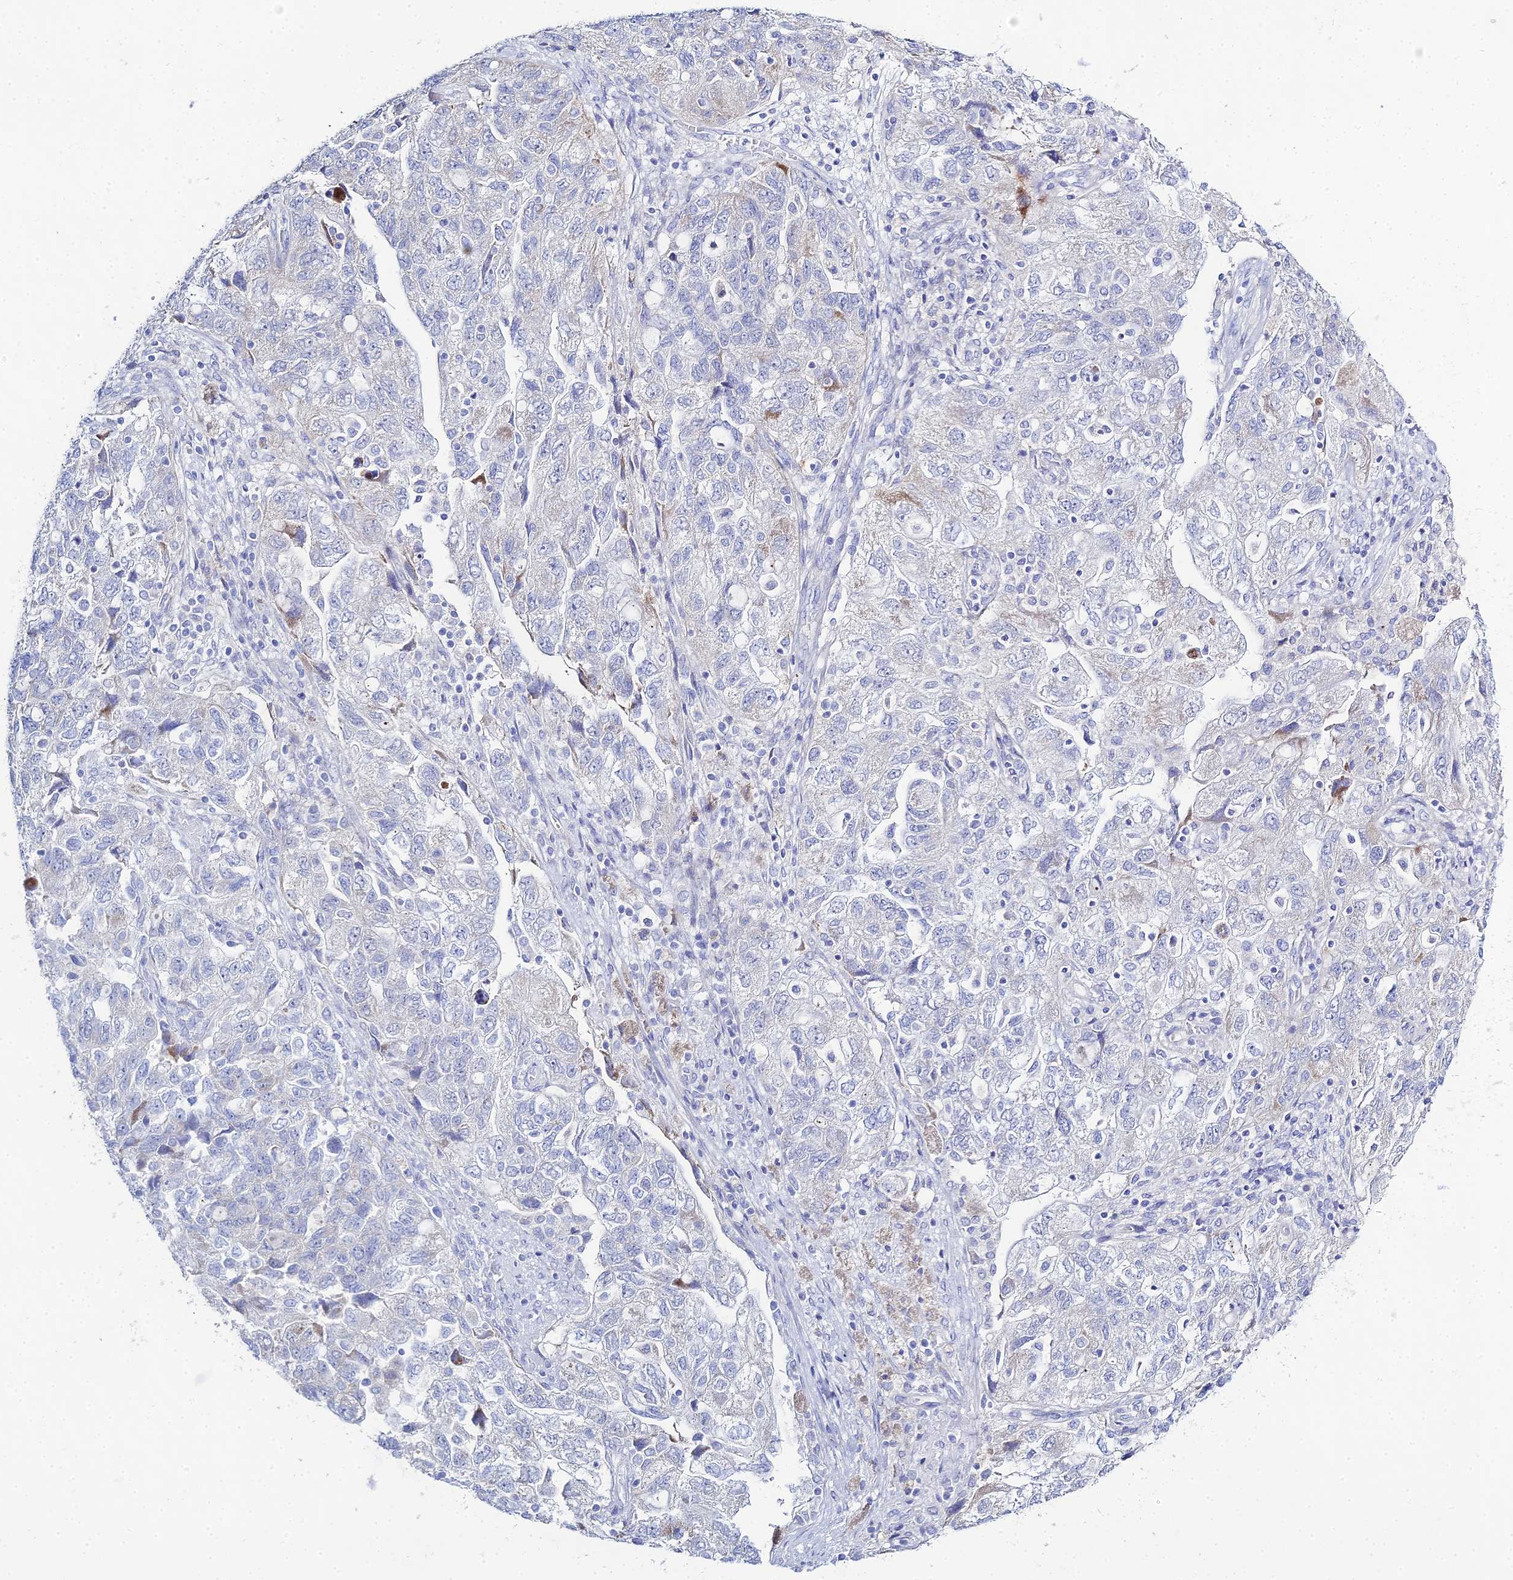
{"staining": {"intensity": "negative", "quantity": "none", "location": "none"}, "tissue": "ovarian cancer", "cell_type": "Tumor cells", "image_type": "cancer", "snomed": [{"axis": "morphology", "description": "Carcinoma, NOS"}, {"axis": "morphology", "description": "Cystadenocarcinoma, serous, NOS"}, {"axis": "topography", "description": "Ovary"}], "caption": "There is no significant expression in tumor cells of ovarian cancer.", "gene": "DHX34", "patient": {"sex": "female", "age": 69}}